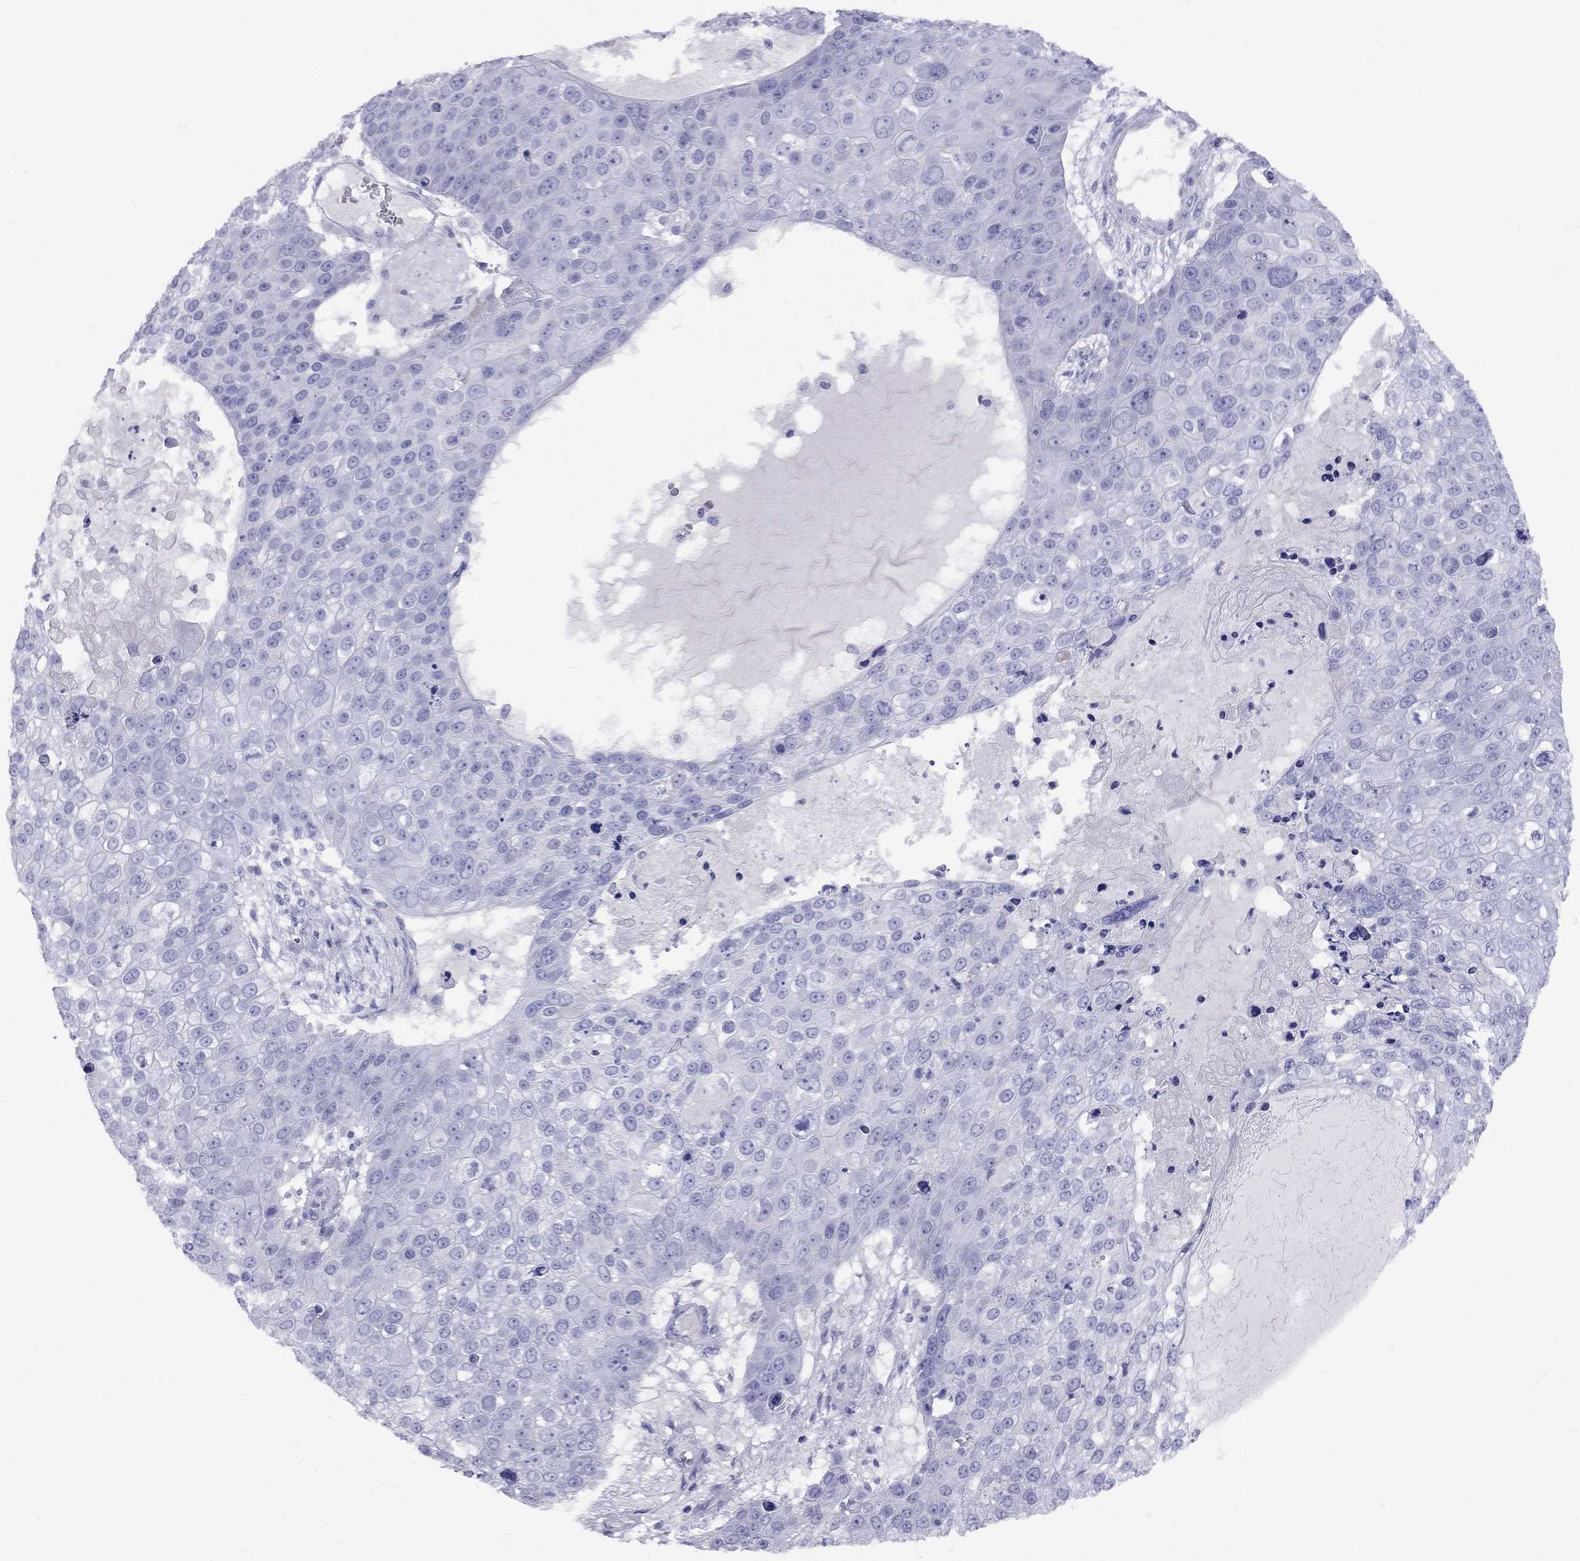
{"staining": {"intensity": "negative", "quantity": "none", "location": "none"}, "tissue": "skin cancer", "cell_type": "Tumor cells", "image_type": "cancer", "snomed": [{"axis": "morphology", "description": "Squamous cell carcinoma, NOS"}, {"axis": "topography", "description": "Skin"}], "caption": "The immunohistochemistry (IHC) micrograph has no significant positivity in tumor cells of squamous cell carcinoma (skin) tissue. The staining is performed using DAB brown chromogen with nuclei counter-stained in using hematoxylin.", "gene": "FSCN3", "patient": {"sex": "male", "age": 71}}